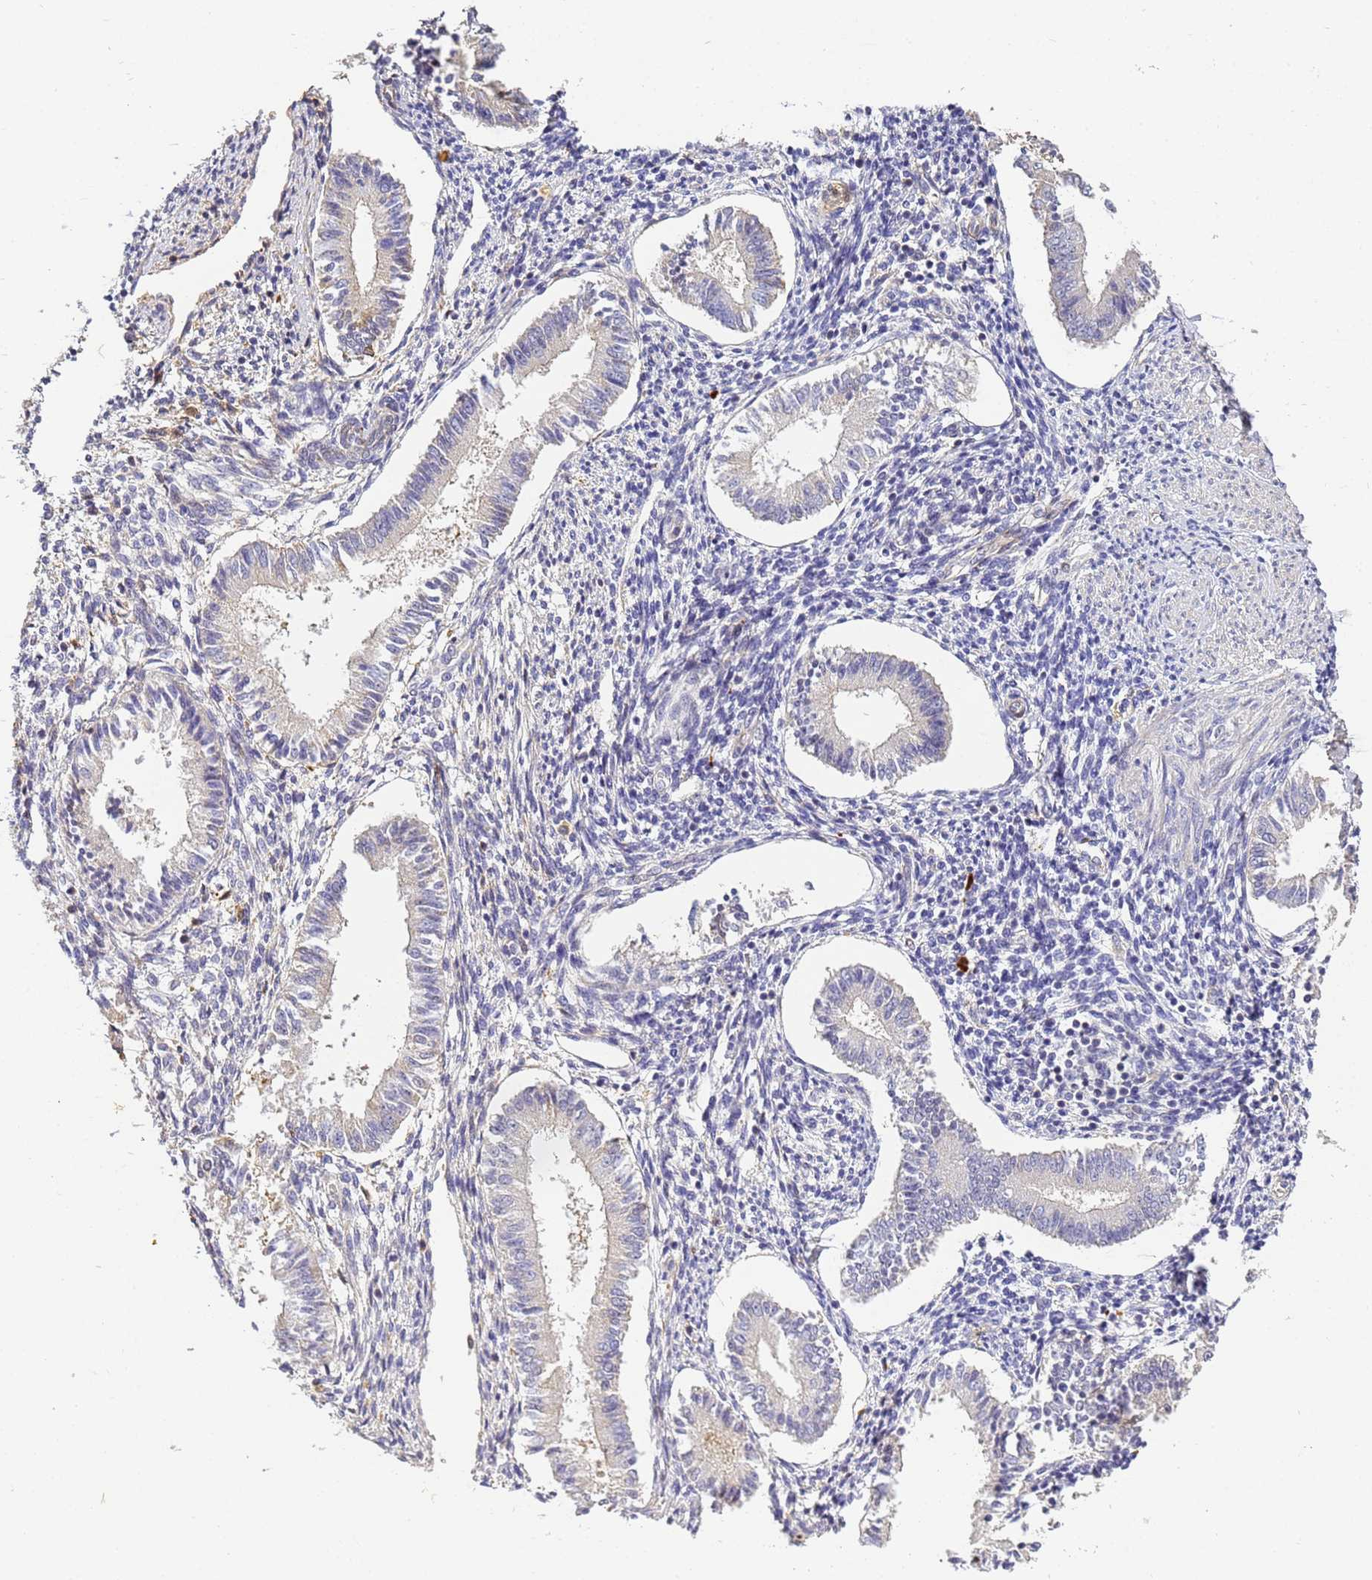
{"staining": {"intensity": "negative", "quantity": "none", "location": "none"}, "tissue": "endometrium", "cell_type": "Cells in endometrial stroma", "image_type": "normal", "snomed": [{"axis": "morphology", "description": "Normal tissue, NOS"}, {"axis": "topography", "description": "Uterus"}, {"axis": "topography", "description": "Endometrium"}], "caption": "A photomicrograph of endometrium stained for a protein displays no brown staining in cells in endometrial stroma. Brightfield microscopy of immunohistochemistry (IHC) stained with DAB (3,3'-diaminobenzidine) (brown) and hematoxylin (blue), captured at high magnification.", "gene": "CFHR1", "patient": {"sex": "female", "age": 48}}